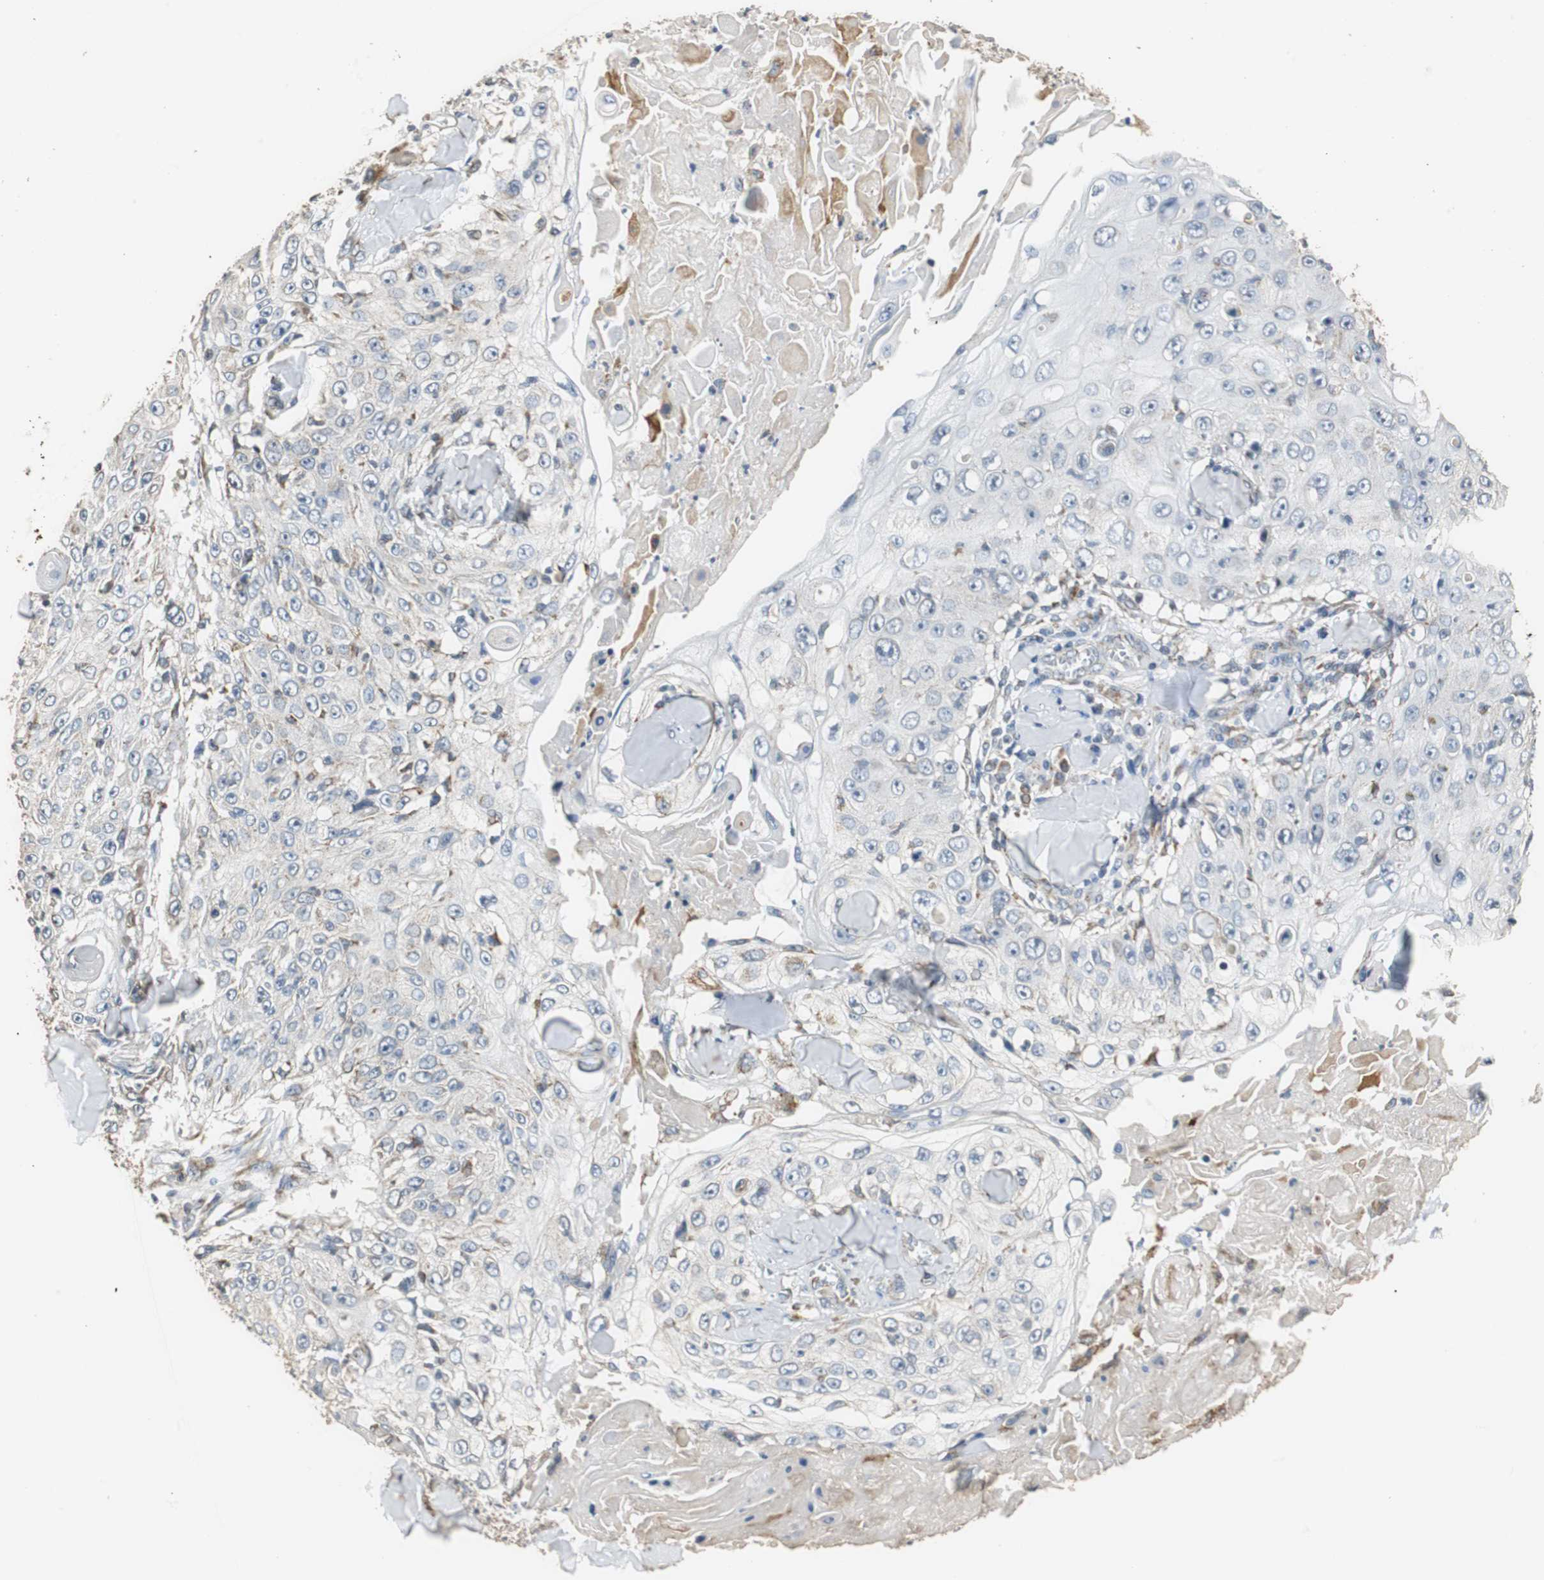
{"staining": {"intensity": "negative", "quantity": "none", "location": "none"}, "tissue": "skin cancer", "cell_type": "Tumor cells", "image_type": "cancer", "snomed": [{"axis": "morphology", "description": "Squamous cell carcinoma, NOS"}, {"axis": "topography", "description": "Skin"}], "caption": "Human skin cancer (squamous cell carcinoma) stained for a protein using immunohistochemistry (IHC) displays no expression in tumor cells.", "gene": "HMGCL", "patient": {"sex": "male", "age": 86}}